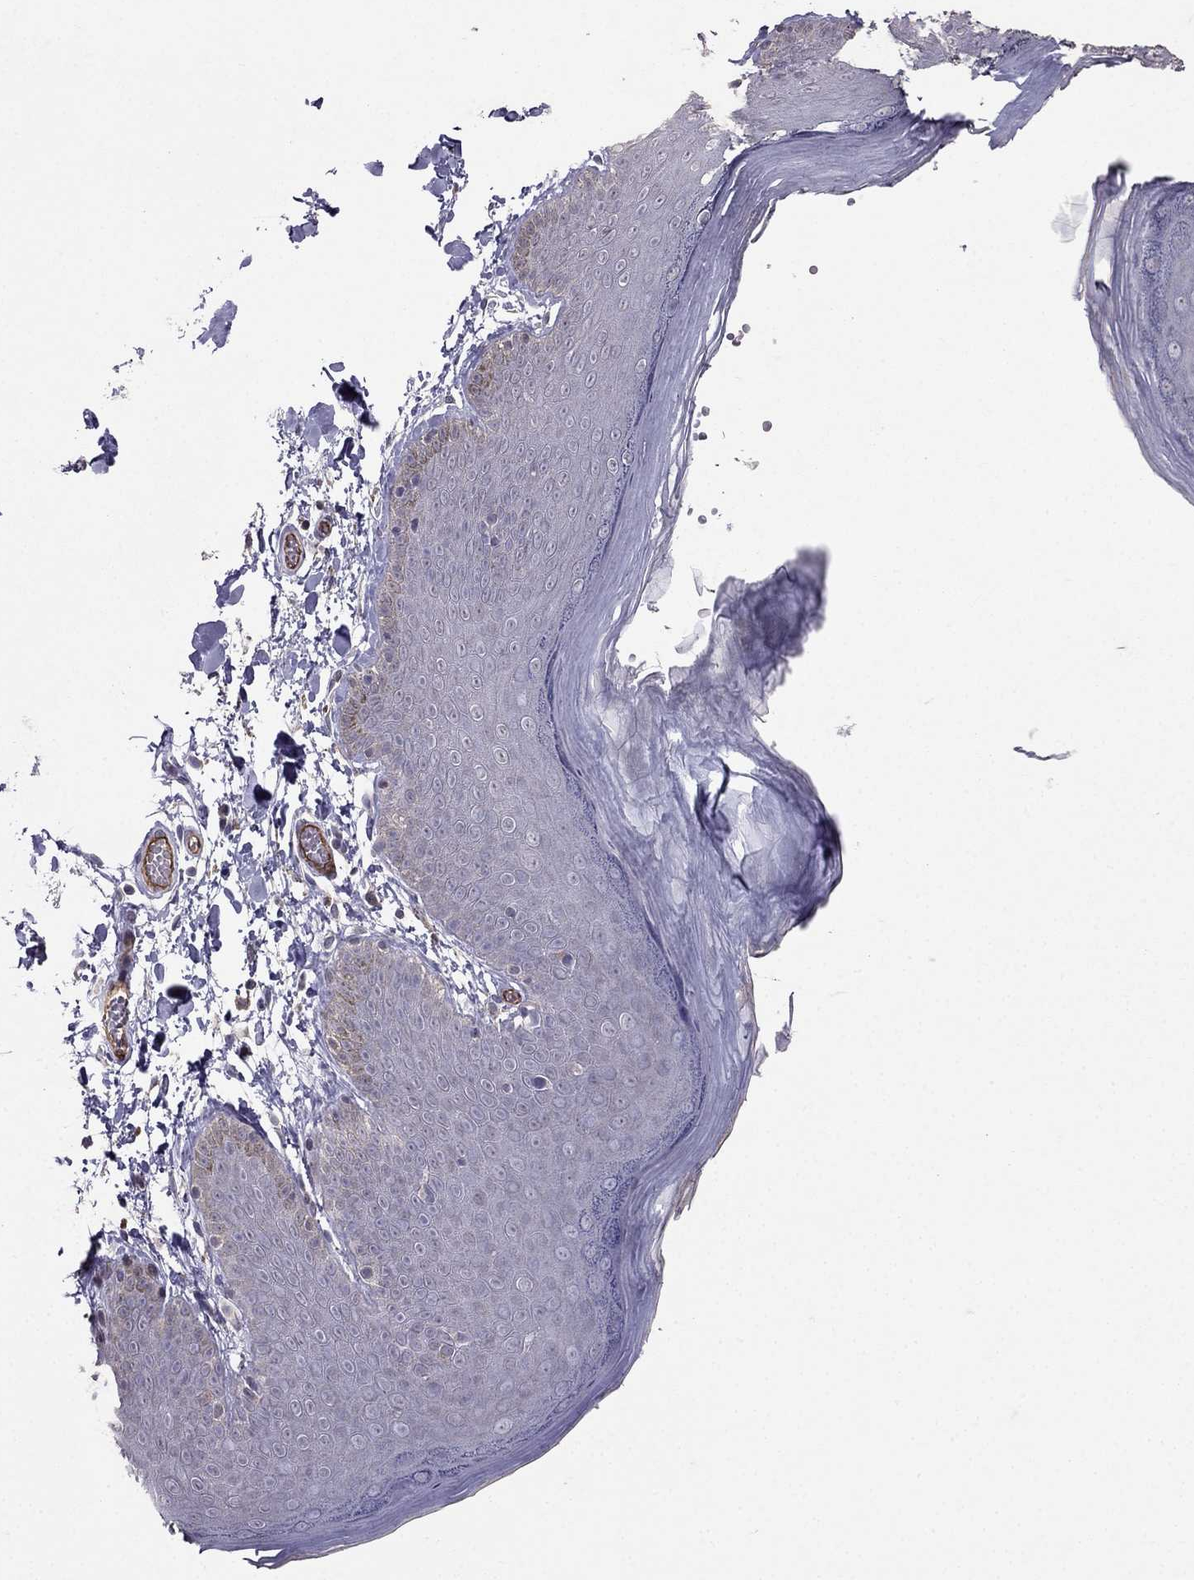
{"staining": {"intensity": "negative", "quantity": "none", "location": "none"}, "tissue": "skin", "cell_type": "Epidermal cells", "image_type": "normal", "snomed": [{"axis": "morphology", "description": "Normal tissue, NOS"}, {"axis": "topography", "description": "Anal"}], "caption": "Protein analysis of normal skin displays no significant positivity in epidermal cells. The staining was performed using DAB to visualize the protein expression in brown, while the nuclei were stained in blue with hematoxylin (Magnification: 20x).", "gene": "RASIP1", "patient": {"sex": "male", "age": 53}}